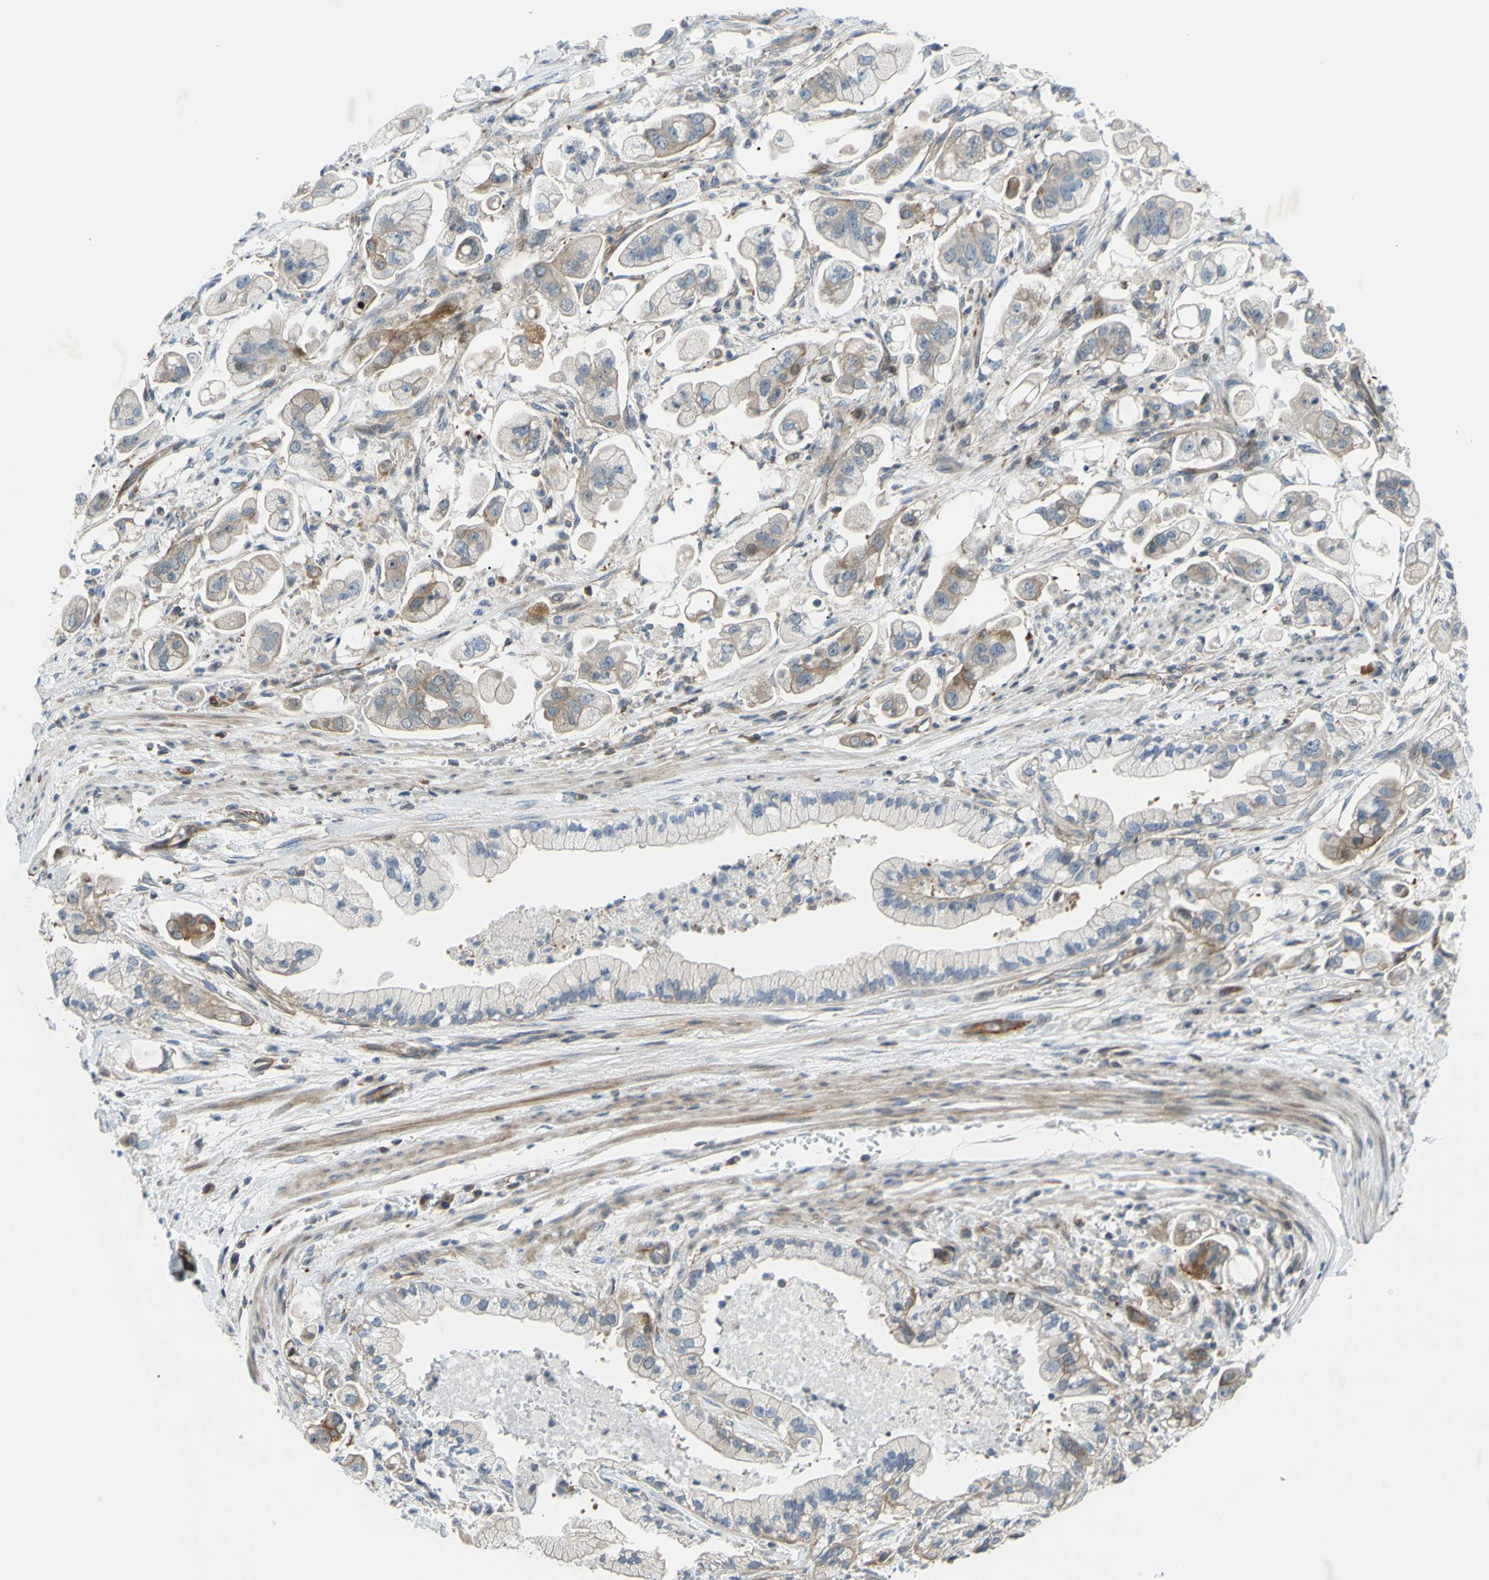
{"staining": {"intensity": "weak", "quantity": "25%-75%", "location": "cytoplasmic/membranous"}, "tissue": "stomach cancer", "cell_type": "Tumor cells", "image_type": "cancer", "snomed": [{"axis": "morphology", "description": "Adenocarcinoma, NOS"}, {"axis": "topography", "description": "Stomach"}], "caption": "Protein analysis of stomach adenocarcinoma tissue shows weak cytoplasmic/membranous expression in about 25%-75% of tumor cells.", "gene": "PAK2", "patient": {"sex": "male", "age": 62}}